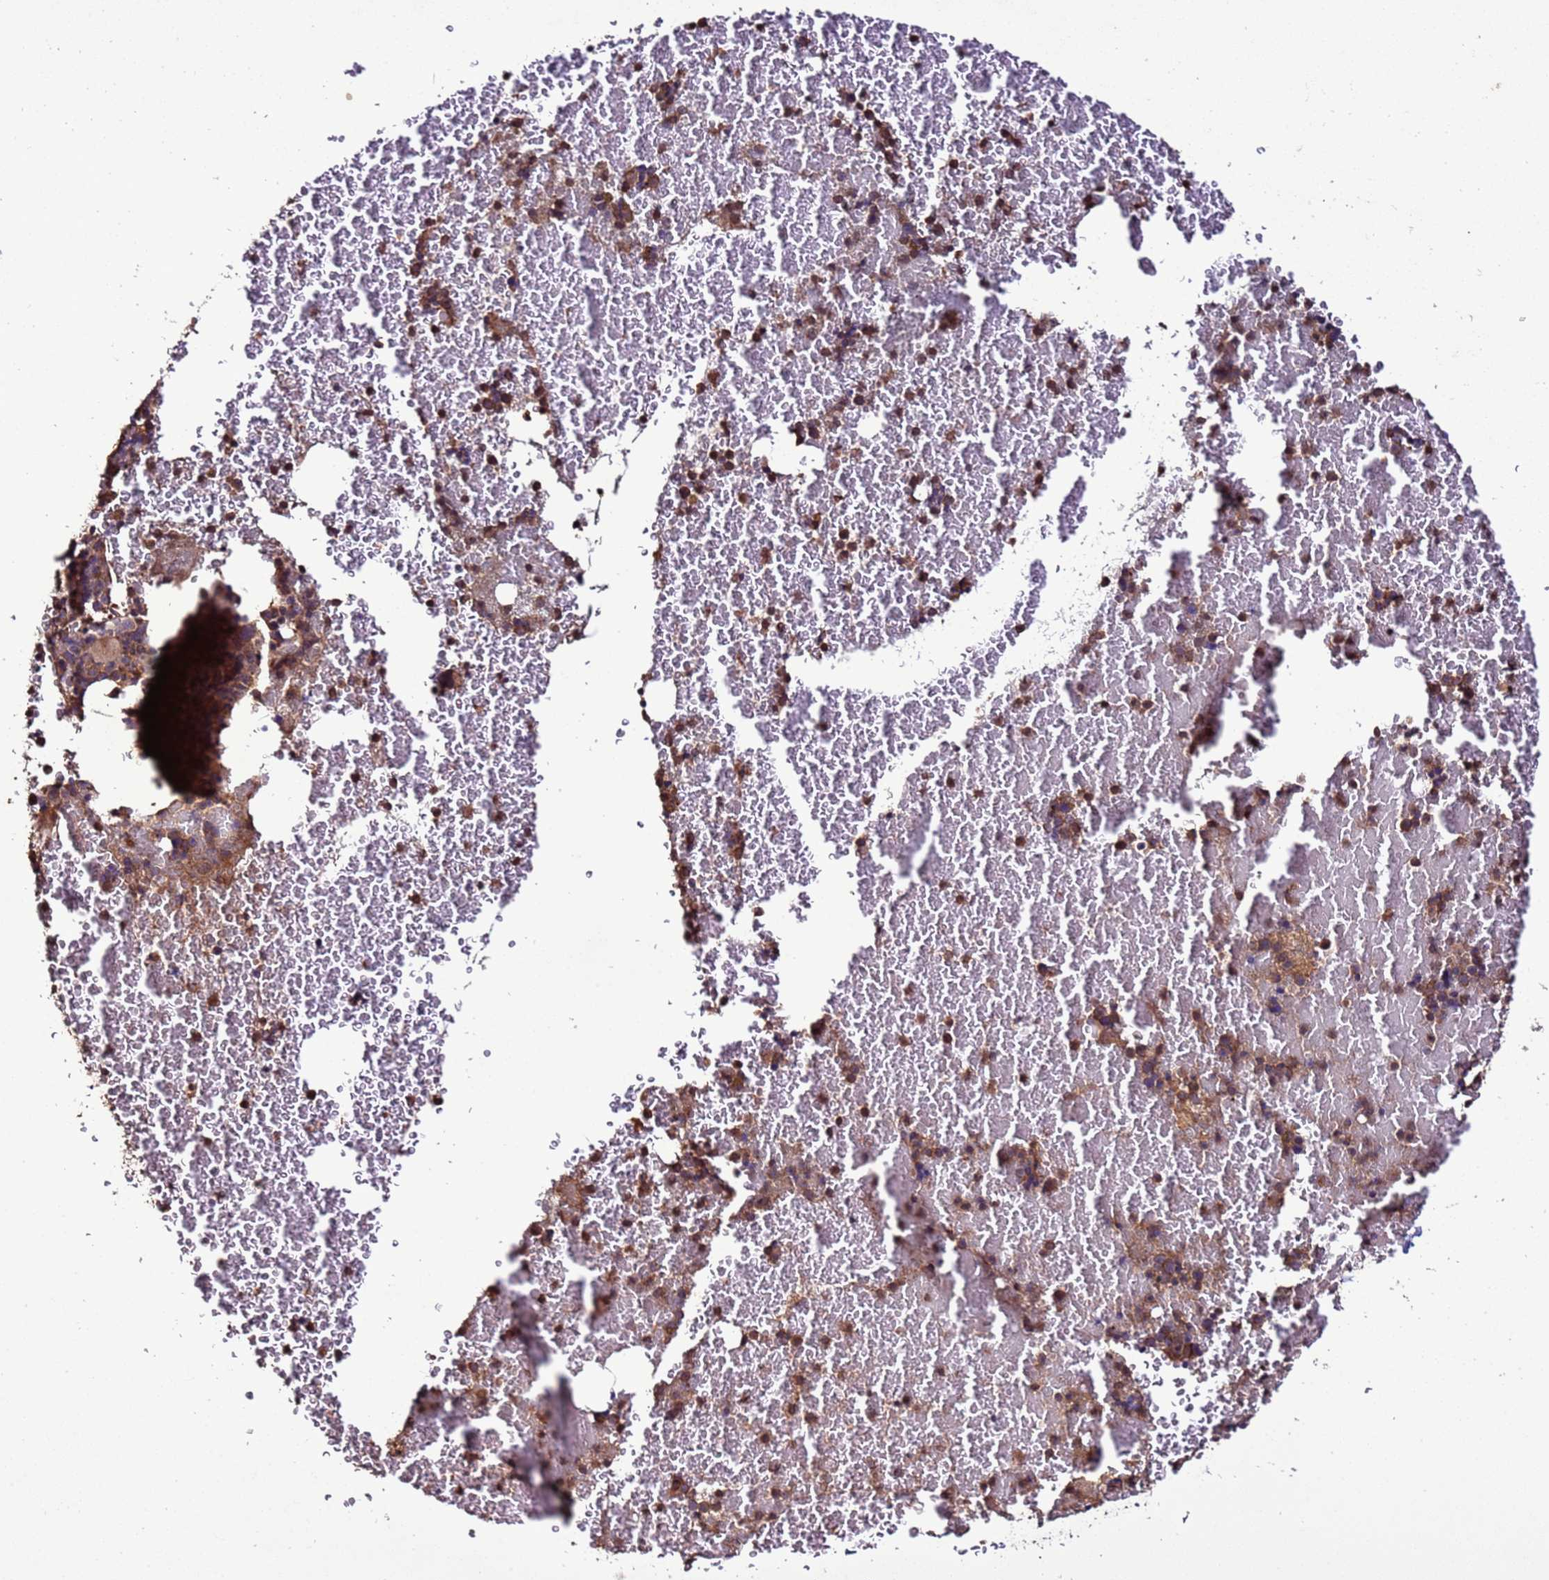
{"staining": {"intensity": "moderate", "quantity": ">75%", "location": "cytoplasmic/membranous,nuclear"}, "tissue": "bone marrow", "cell_type": "Hematopoietic cells", "image_type": "normal", "snomed": [{"axis": "morphology", "description": "Normal tissue, NOS"}, {"axis": "topography", "description": "Bone marrow"}], "caption": "Immunohistochemical staining of normal human bone marrow exhibits moderate cytoplasmic/membranous,nuclear protein staining in approximately >75% of hematopoietic cells. (IHC, brightfield microscopy, high magnification).", "gene": "RPS15A", "patient": {"sex": "female", "age": 48}}